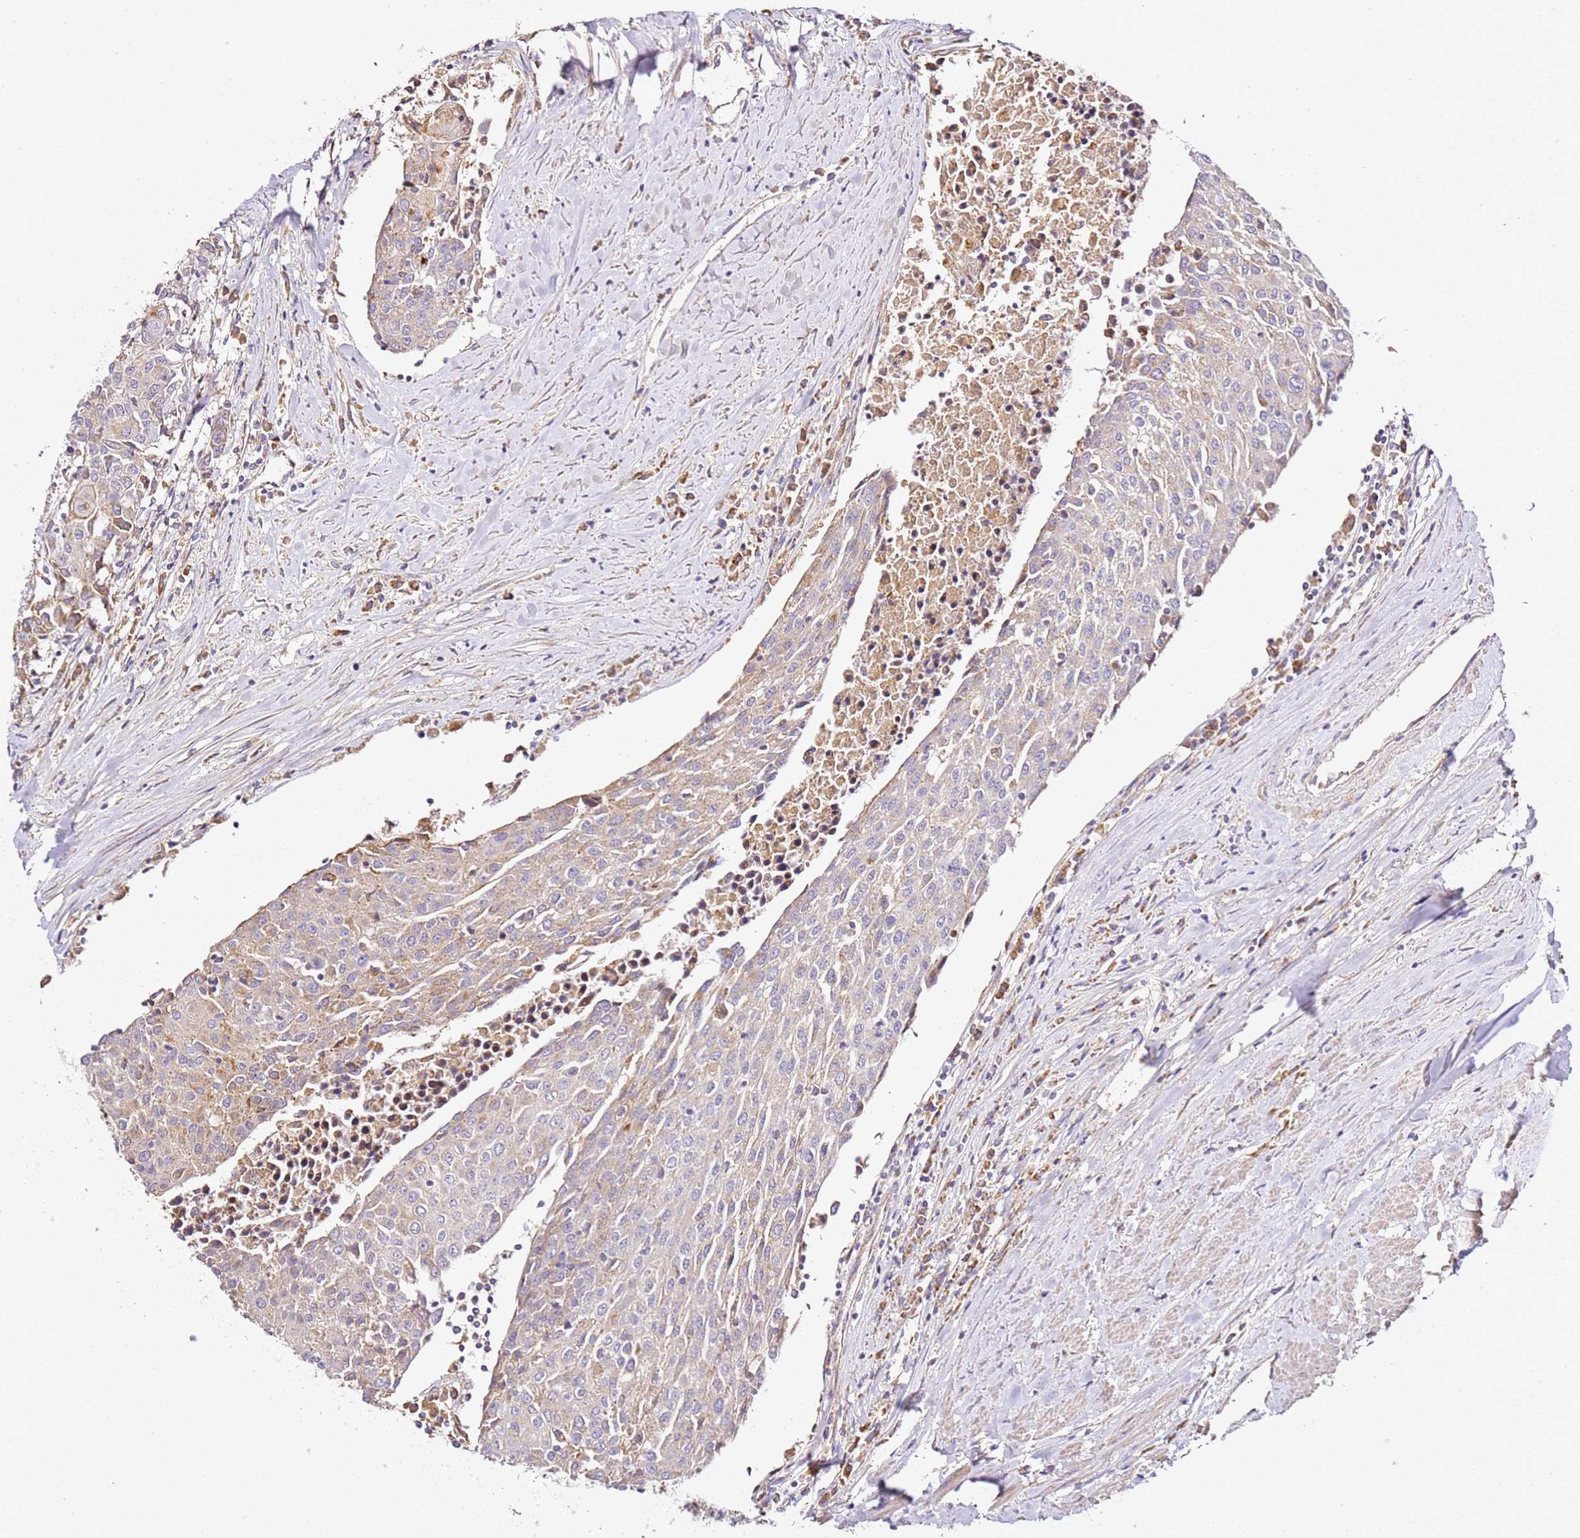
{"staining": {"intensity": "weak", "quantity": "<25%", "location": "cytoplasmic/membranous"}, "tissue": "urothelial cancer", "cell_type": "Tumor cells", "image_type": "cancer", "snomed": [{"axis": "morphology", "description": "Urothelial carcinoma, High grade"}, {"axis": "topography", "description": "Urinary bladder"}], "caption": "A micrograph of human urothelial cancer is negative for staining in tumor cells.", "gene": "OR2B11", "patient": {"sex": "female", "age": 85}}